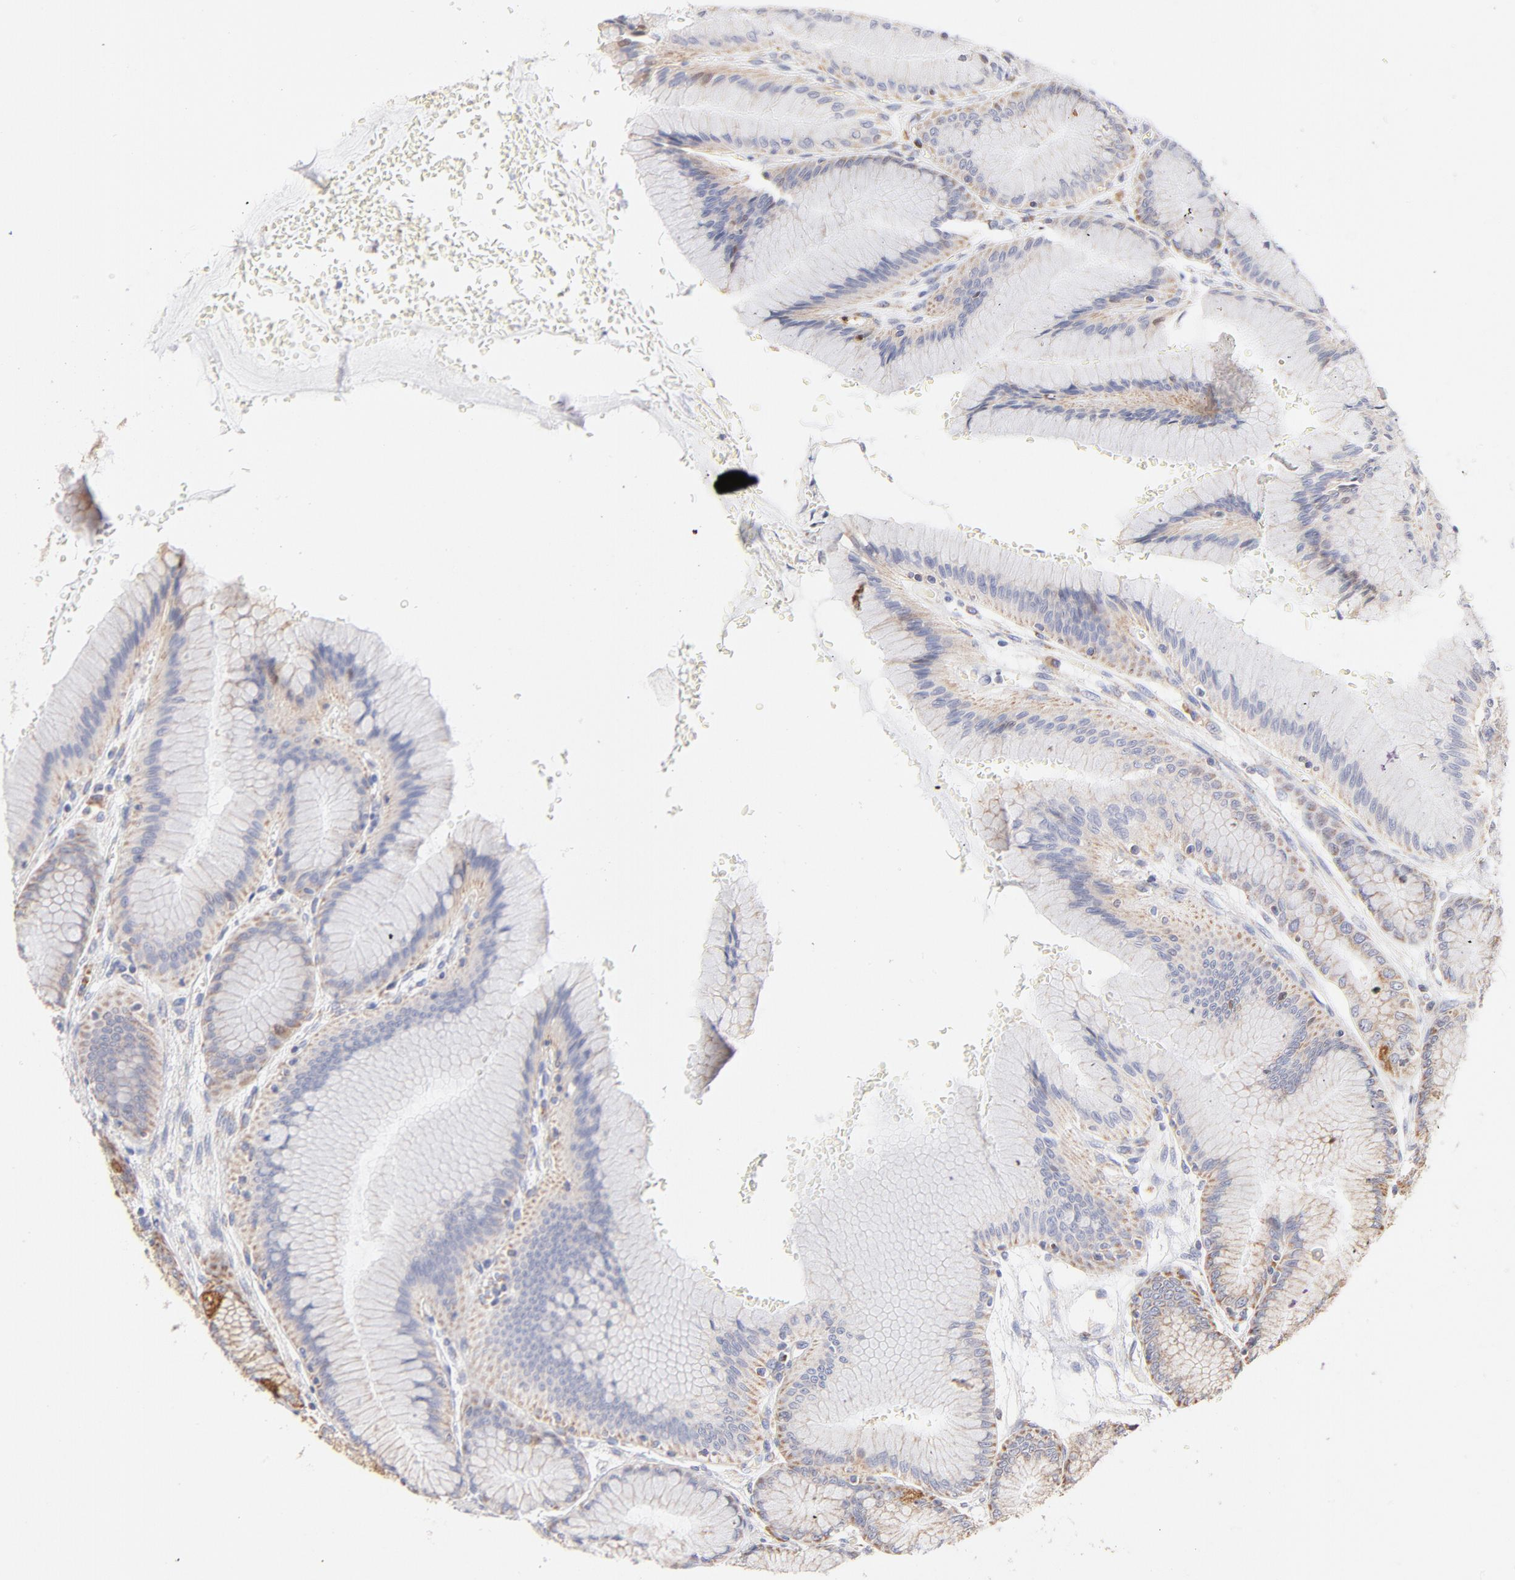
{"staining": {"intensity": "strong", "quantity": "<25%", "location": "cytoplasmic/membranous"}, "tissue": "stomach", "cell_type": "Glandular cells", "image_type": "normal", "snomed": [{"axis": "morphology", "description": "Normal tissue, NOS"}, {"axis": "morphology", "description": "Adenocarcinoma, NOS"}, {"axis": "topography", "description": "Stomach"}, {"axis": "topography", "description": "Stomach, lower"}], "caption": "Immunohistochemistry (IHC) (DAB (3,3'-diaminobenzidine)) staining of benign stomach displays strong cytoplasmic/membranous protein expression in approximately <25% of glandular cells. (DAB = brown stain, brightfield microscopy at high magnification).", "gene": "TIMM8A", "patient": {"sex": "female", "age": 65}}